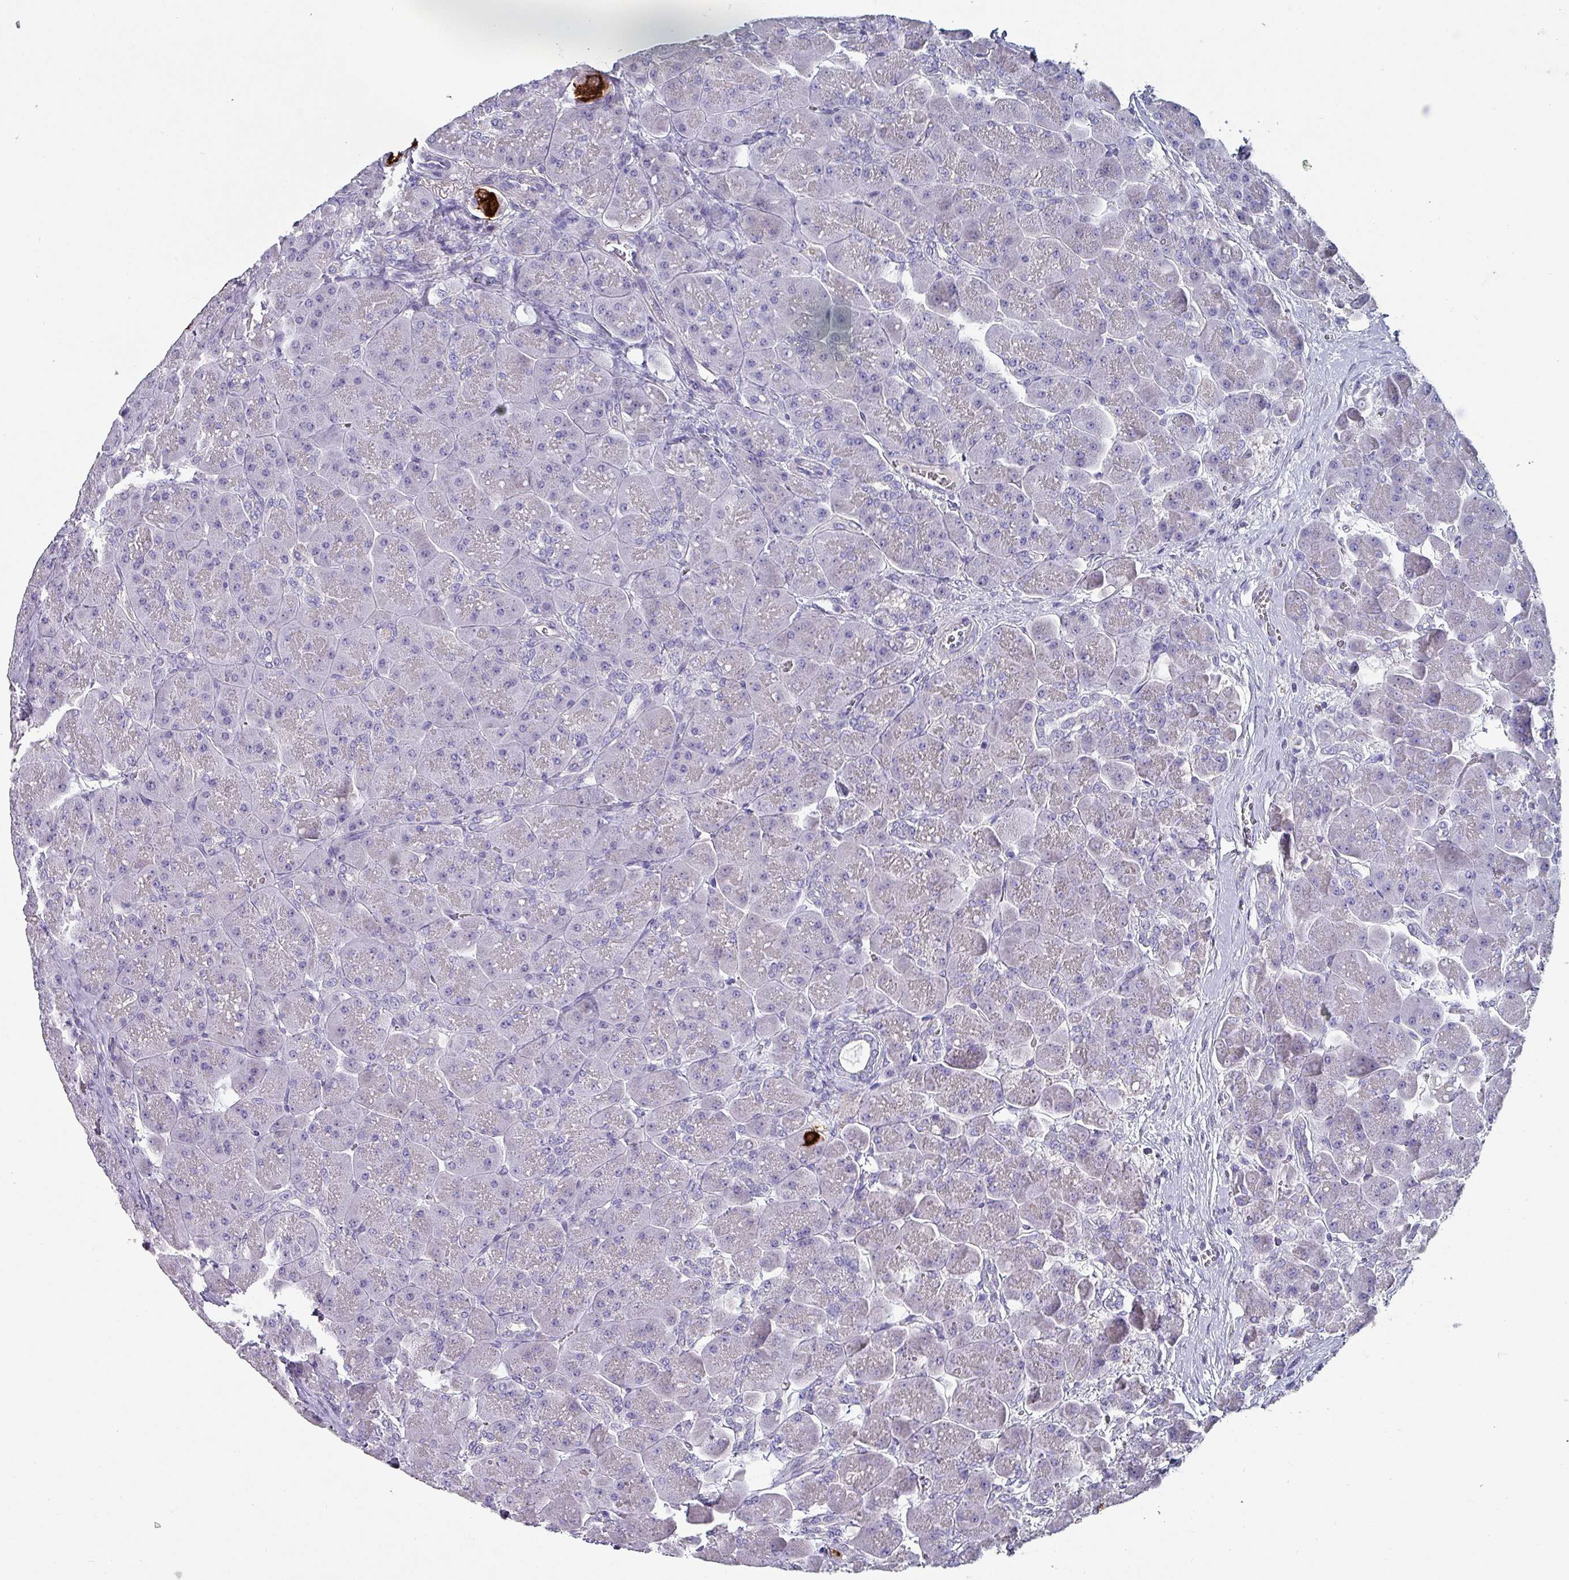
{"staining": {"intensity": "negative", "quantity": "none", "location": "none"}, "tissue": "pancreas", "cell_type": "Exocrine glandular cells", "image_type": "normal", "snomed": [{"axis": "morphology", "description": "Normal tissue, NOS"}, {"axis": "topography", "description": "Pancreas"}], "caption": "Immunohistochemistry (IHC) histopathology image of unremarkable human pancreas stained for a protein (brown), which displays no staining in exocrine glandular cells.", "gene": "INS", "patient": {"sex": "male", "age": 66}}